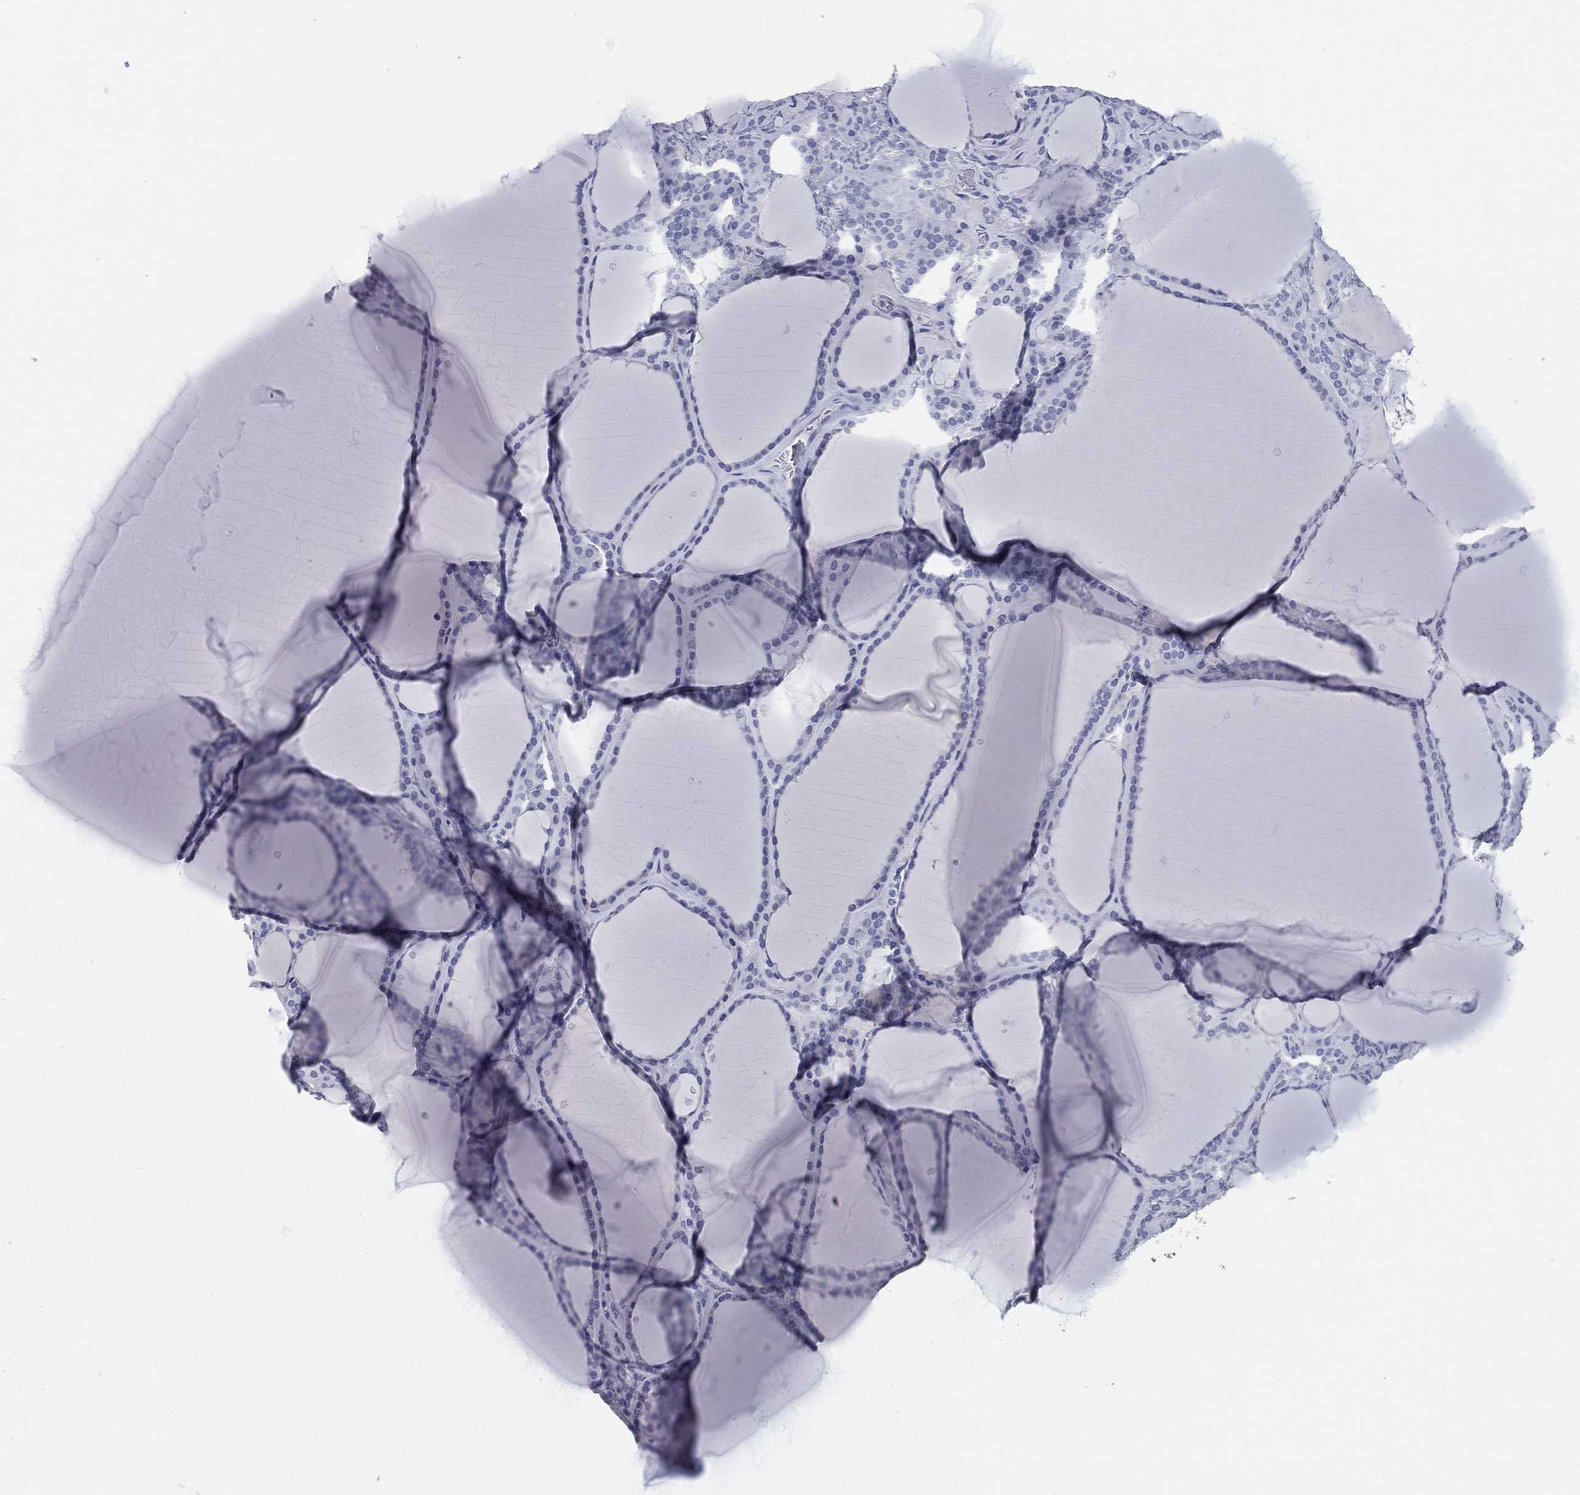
{"staining": {"intensity": "negative", "quantity": "none", "location": "none"}, "tissue": "thyroid gland", "cell_type": "Glandular cells", "image_type": "normal", "snomed": [{"axis": "morphology", "description": "Normal tissue, NOS"}, {"axis": "topography", "description": "Thyroid gland"}], "caption": "Glandular cells show no significant protein positivity in unremarkable thyroid gland.", "gene": "KRT35", "patient": {"sex": "male", "age": 63}}